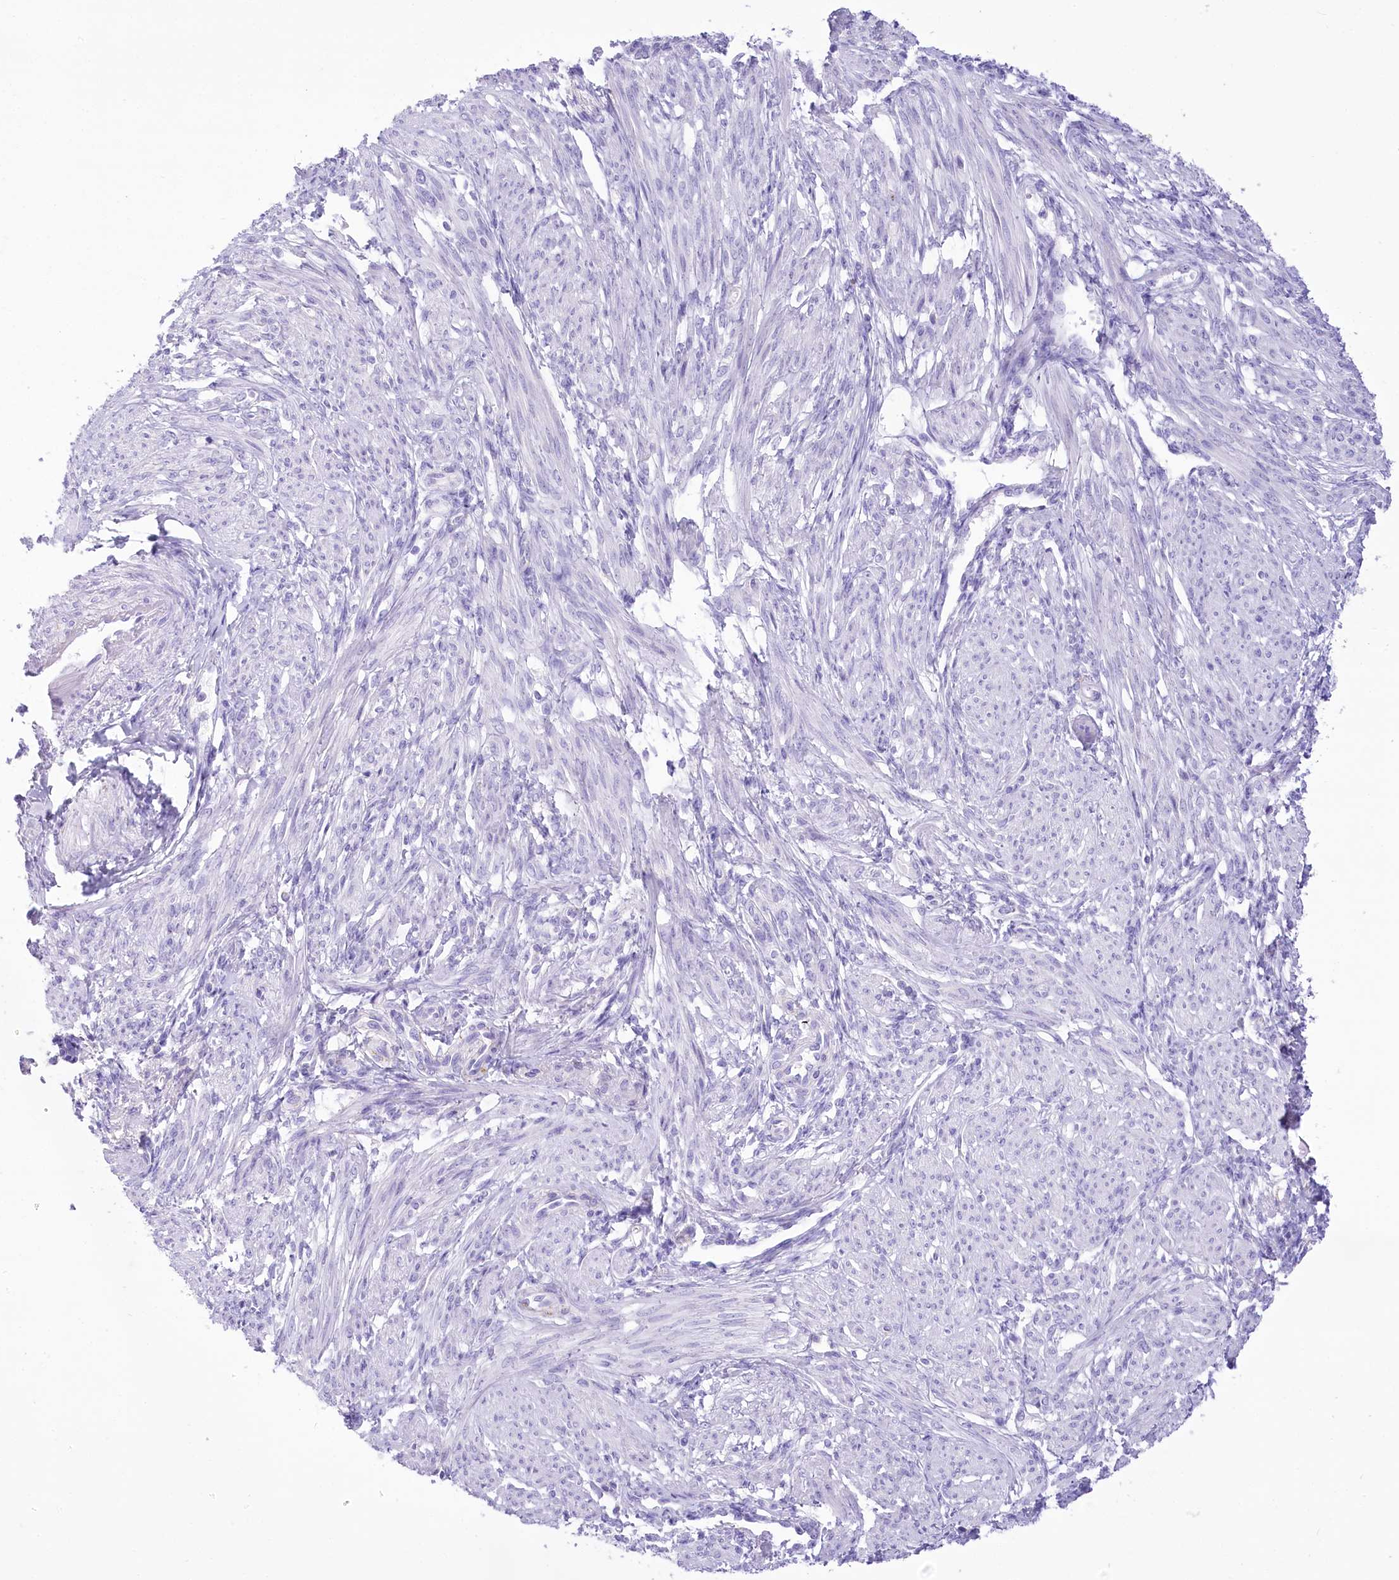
{"staining": {"intensity": "negative", "quantity": "none", "location": "none"}, "tissue": "smooth muscle", "cell_type": "Smooth muscle cells", "image_type": "normal", "snomed": [{"axis": "morphology", "description": "Normal tissue, NOS"}, {"axis": "topography", "description": "Smooth muscle"}], "caption": "An image of human smooth muscle is negative for staining in smooth muscle cells. (DAB (3,3'-diaminobenzidine) immunohistochemistry with hematoxylin counter stain).", "gene": "PBLD", "patient": {"sex": "female", "age": 39}}